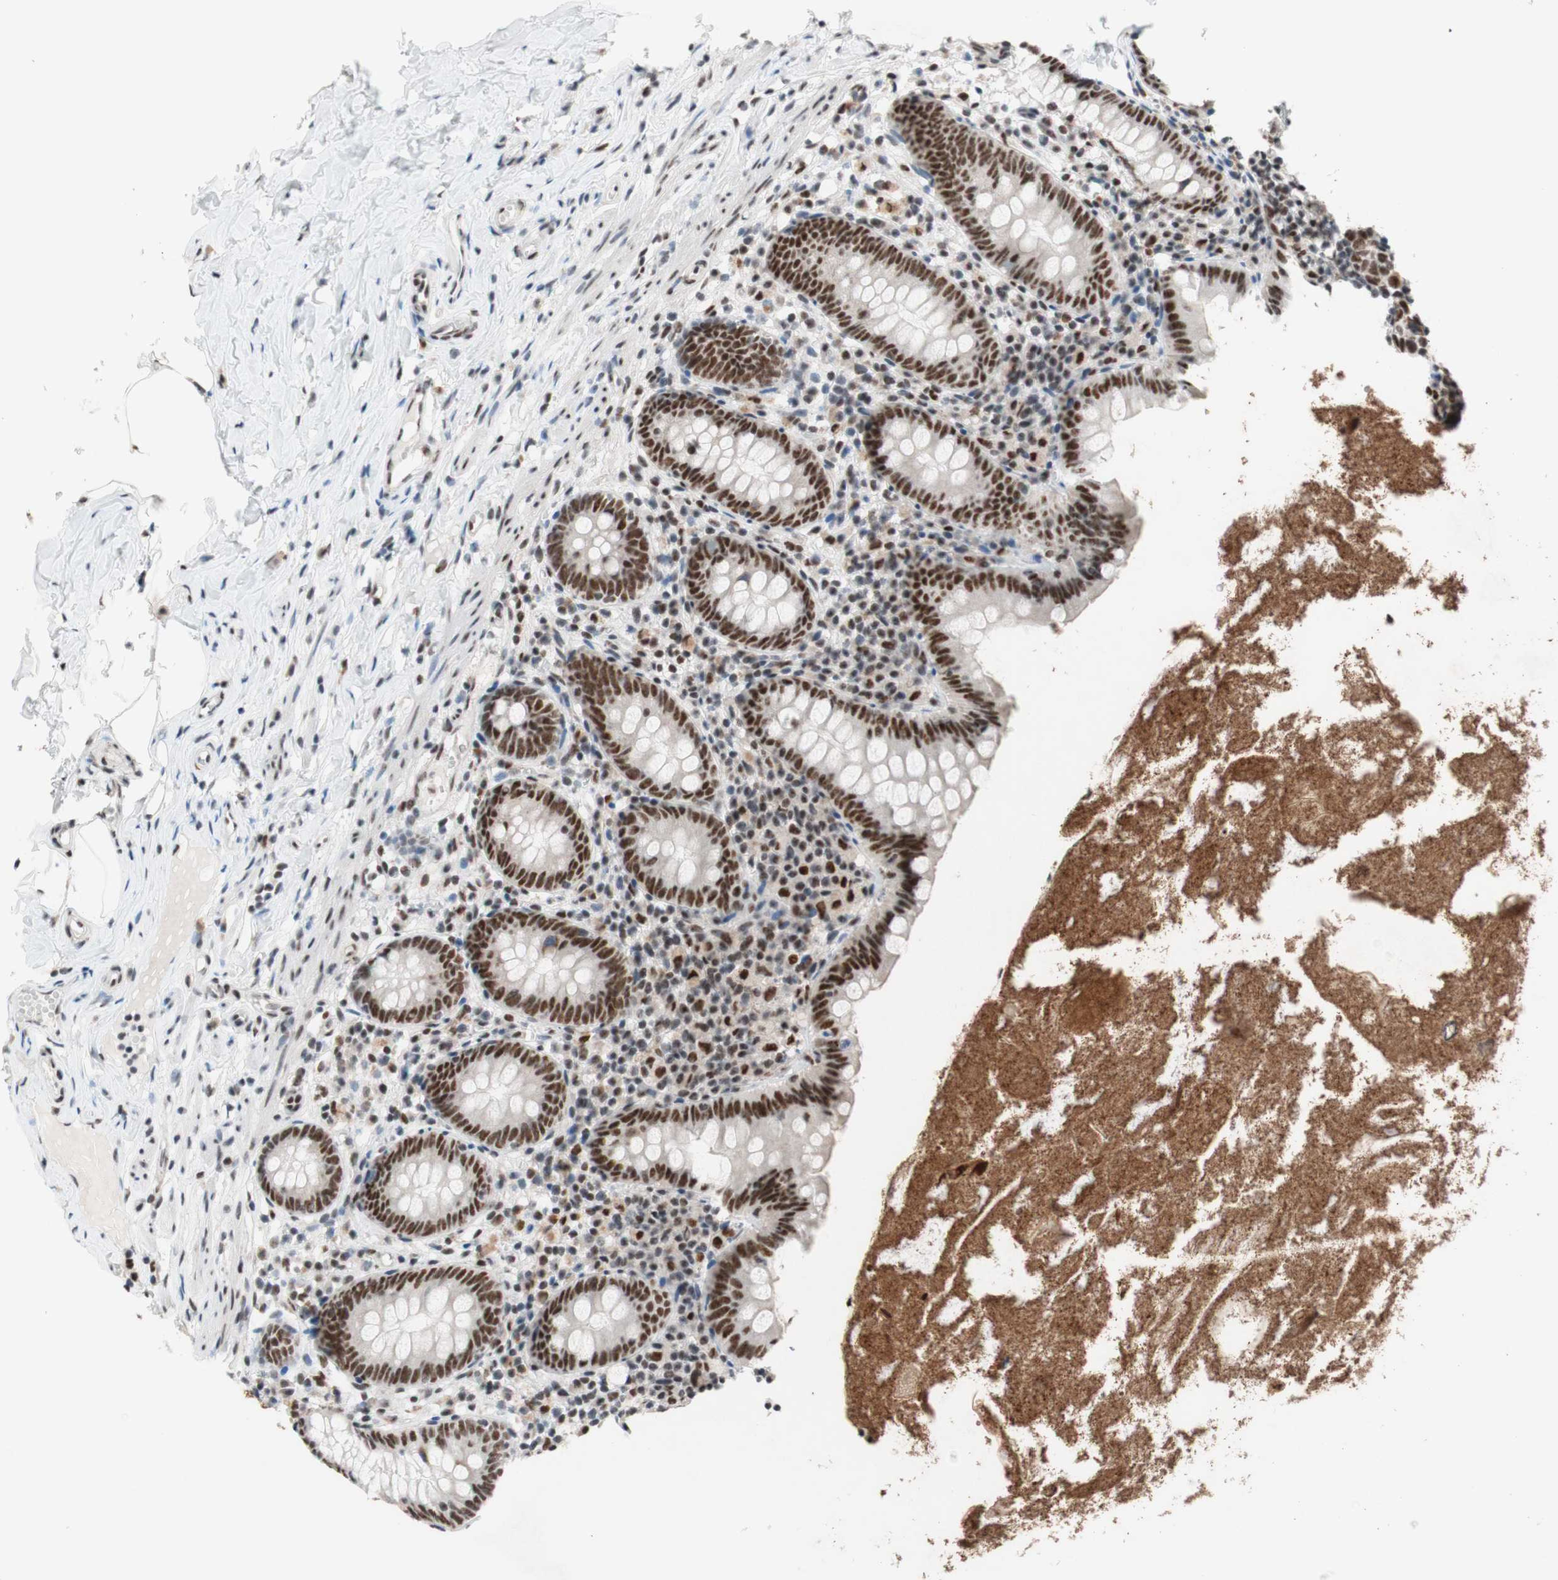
{"staining": {"intensity": "strong", "quantity": ">75%", "location": "nuclear"}, "tissue": "appendix", "cell_type": "Glandular cells", "image_type": "normal", "snomed": [{"axis": "morphology", "description": "Normal tissue, NOS"}, {"axis": "topography", "description": "Appendix"}], "caption": "This histopathology image shows normal appendix stained with immunohistochemistry to label a protein in brown. The nuclear of glandular cells show strong positivity for the protein. Nuclei are counter-stained blue.", "gene": "PRPF19", "patient": {"sex": "male", "age": 52}}